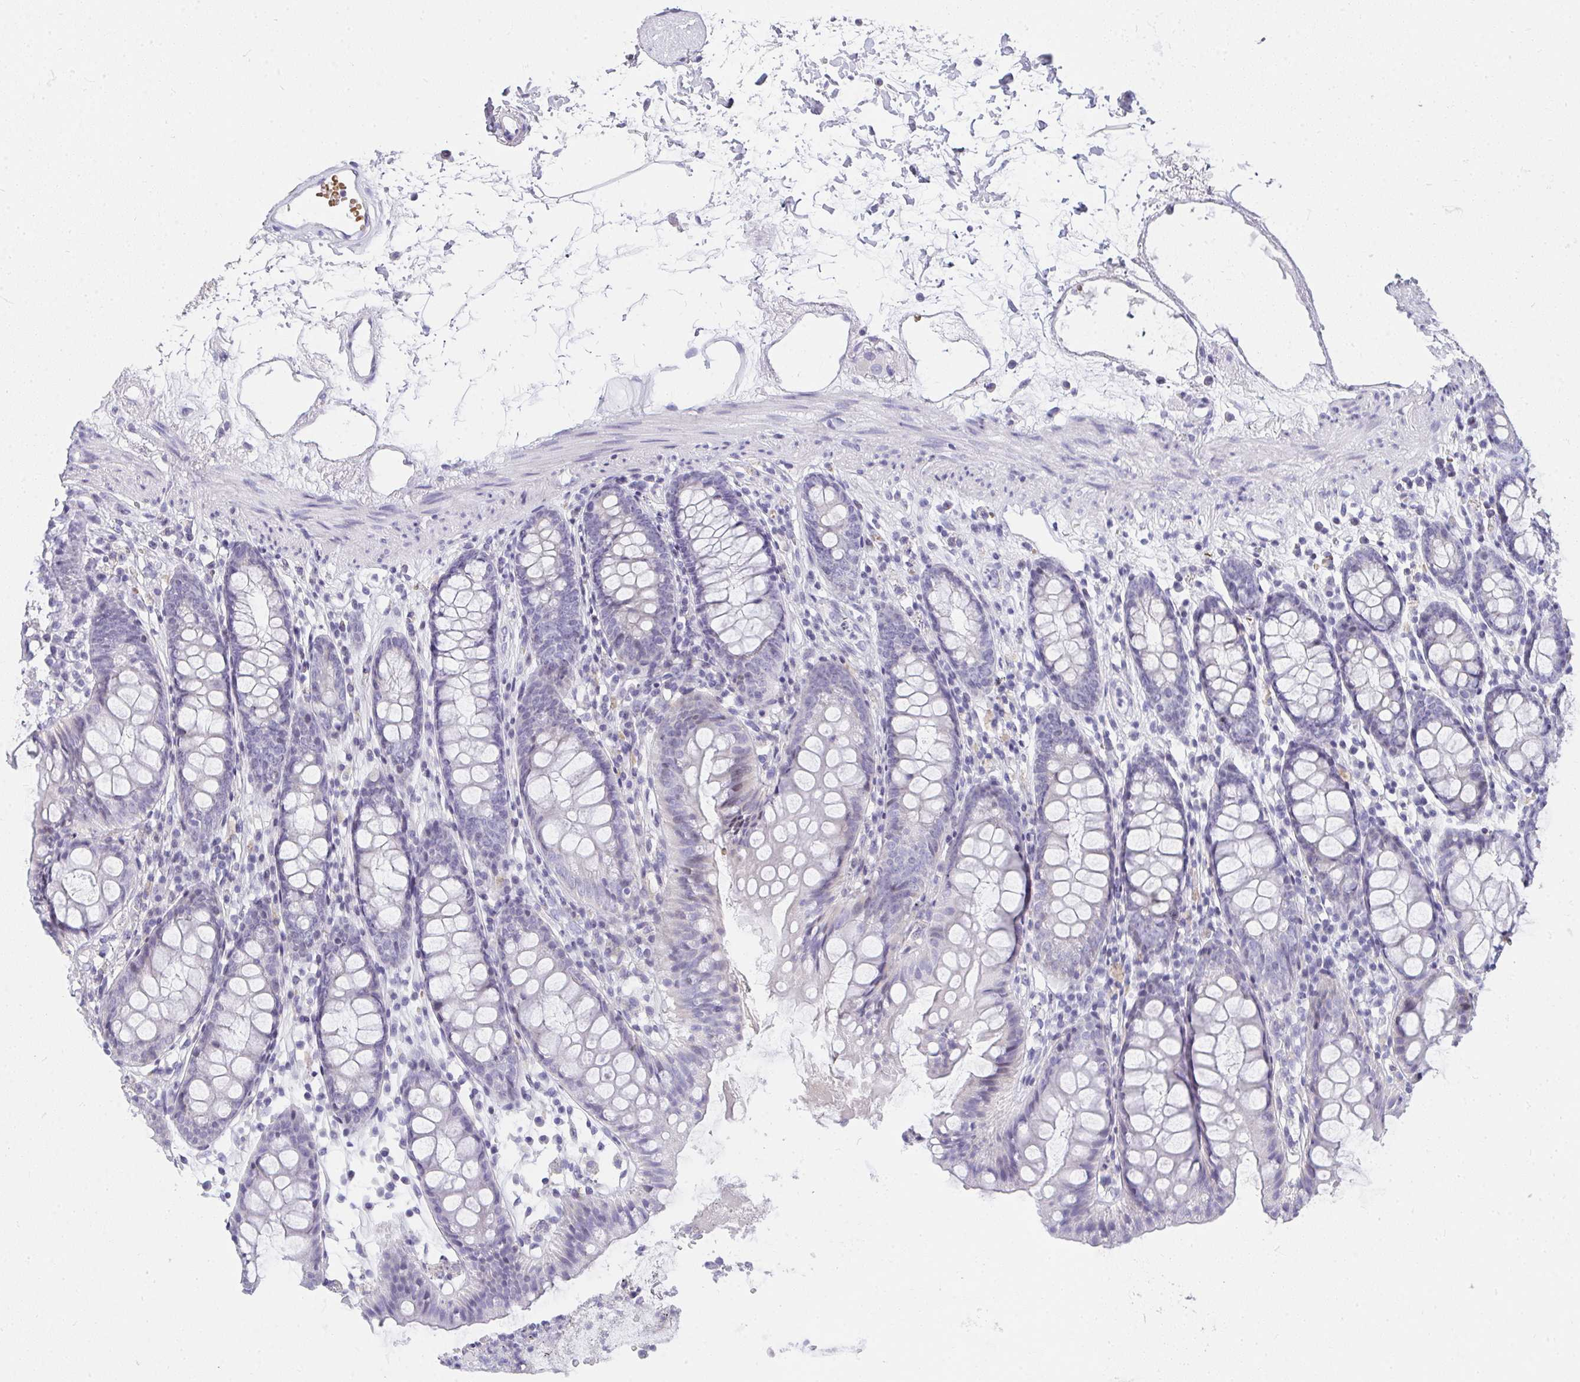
{"staining": {"intensity": "negative", "quantity": "none", "location": "none"}, "tissue": "colon", "cell_type": "Endothelial cells", "image_type": "normal", "snomed": [{"axis": "morphology", "description": "Normal tissue, NOS"}, {"axis": "topography", "description": "Colon"}], "caption": "This is a photomicrograph of IHC staining of benign colon, which shows no expression in endothelial cells. Brightfield microscopy of immunohistochemistry (IHC) stained with DAB (brown) and hematoxylin (blue), captured at high magnification.", "gene": "ZNF182", "patient": {"sex": "female", "age": 84}}